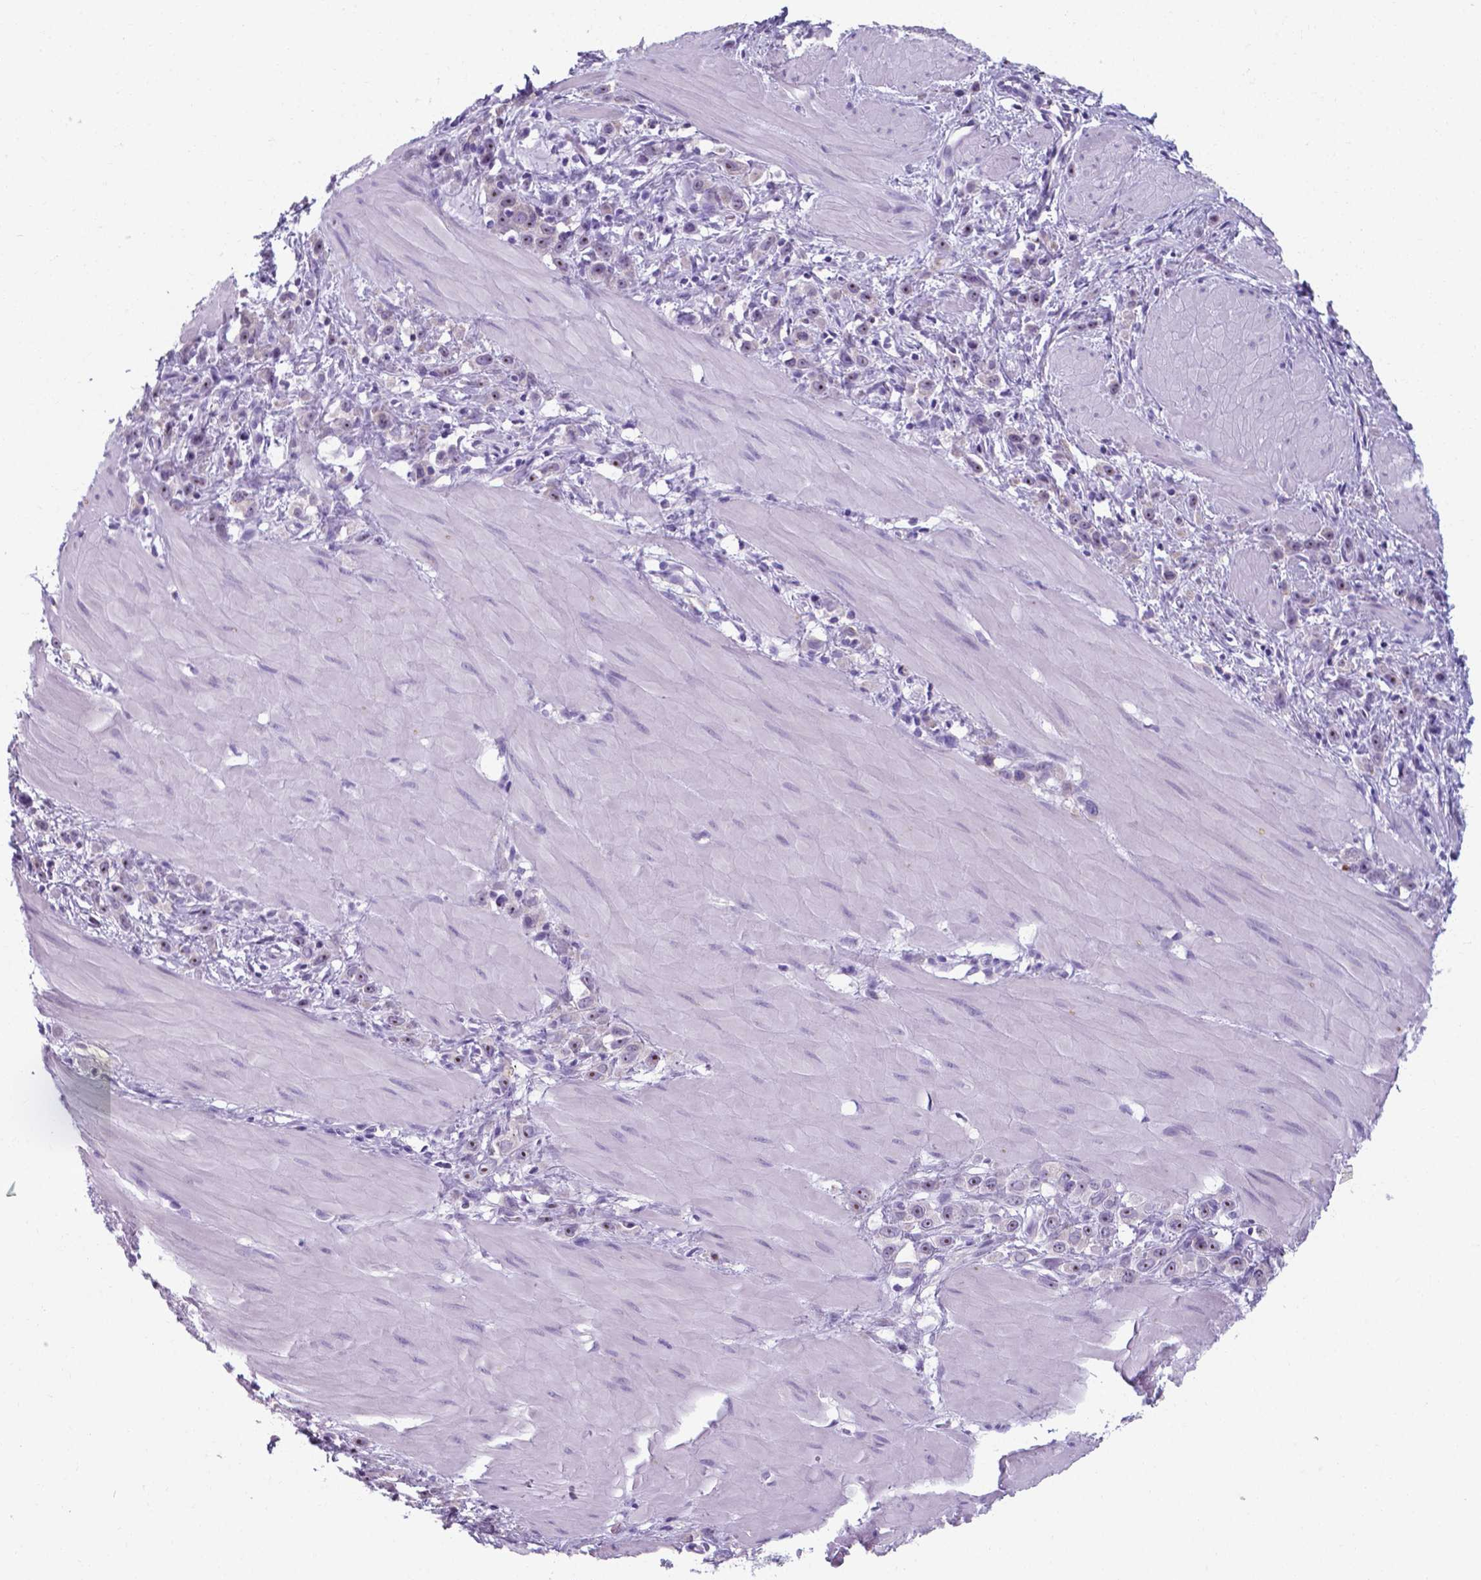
{"staining": {"intensity": "strong", "quantity": ">75%", "location": "cytoplasmic/membranous"}, "tissue": "stomach cancer", "cell_type": "Tumor cells", "image_type": "cancer", "snomed": [{"axis": "morphology", "description": "Adenocarcinoma, NOS"}, {"axis": "topography", "description": "Stomach"}], "caption": "The immunohistochemical stain highlights strong cytoplasmic/membranous expression in tumor cells of stomach cancer tissue.", "gene": "AP5B1", "patient": {"sex": "male", "age": 47}}